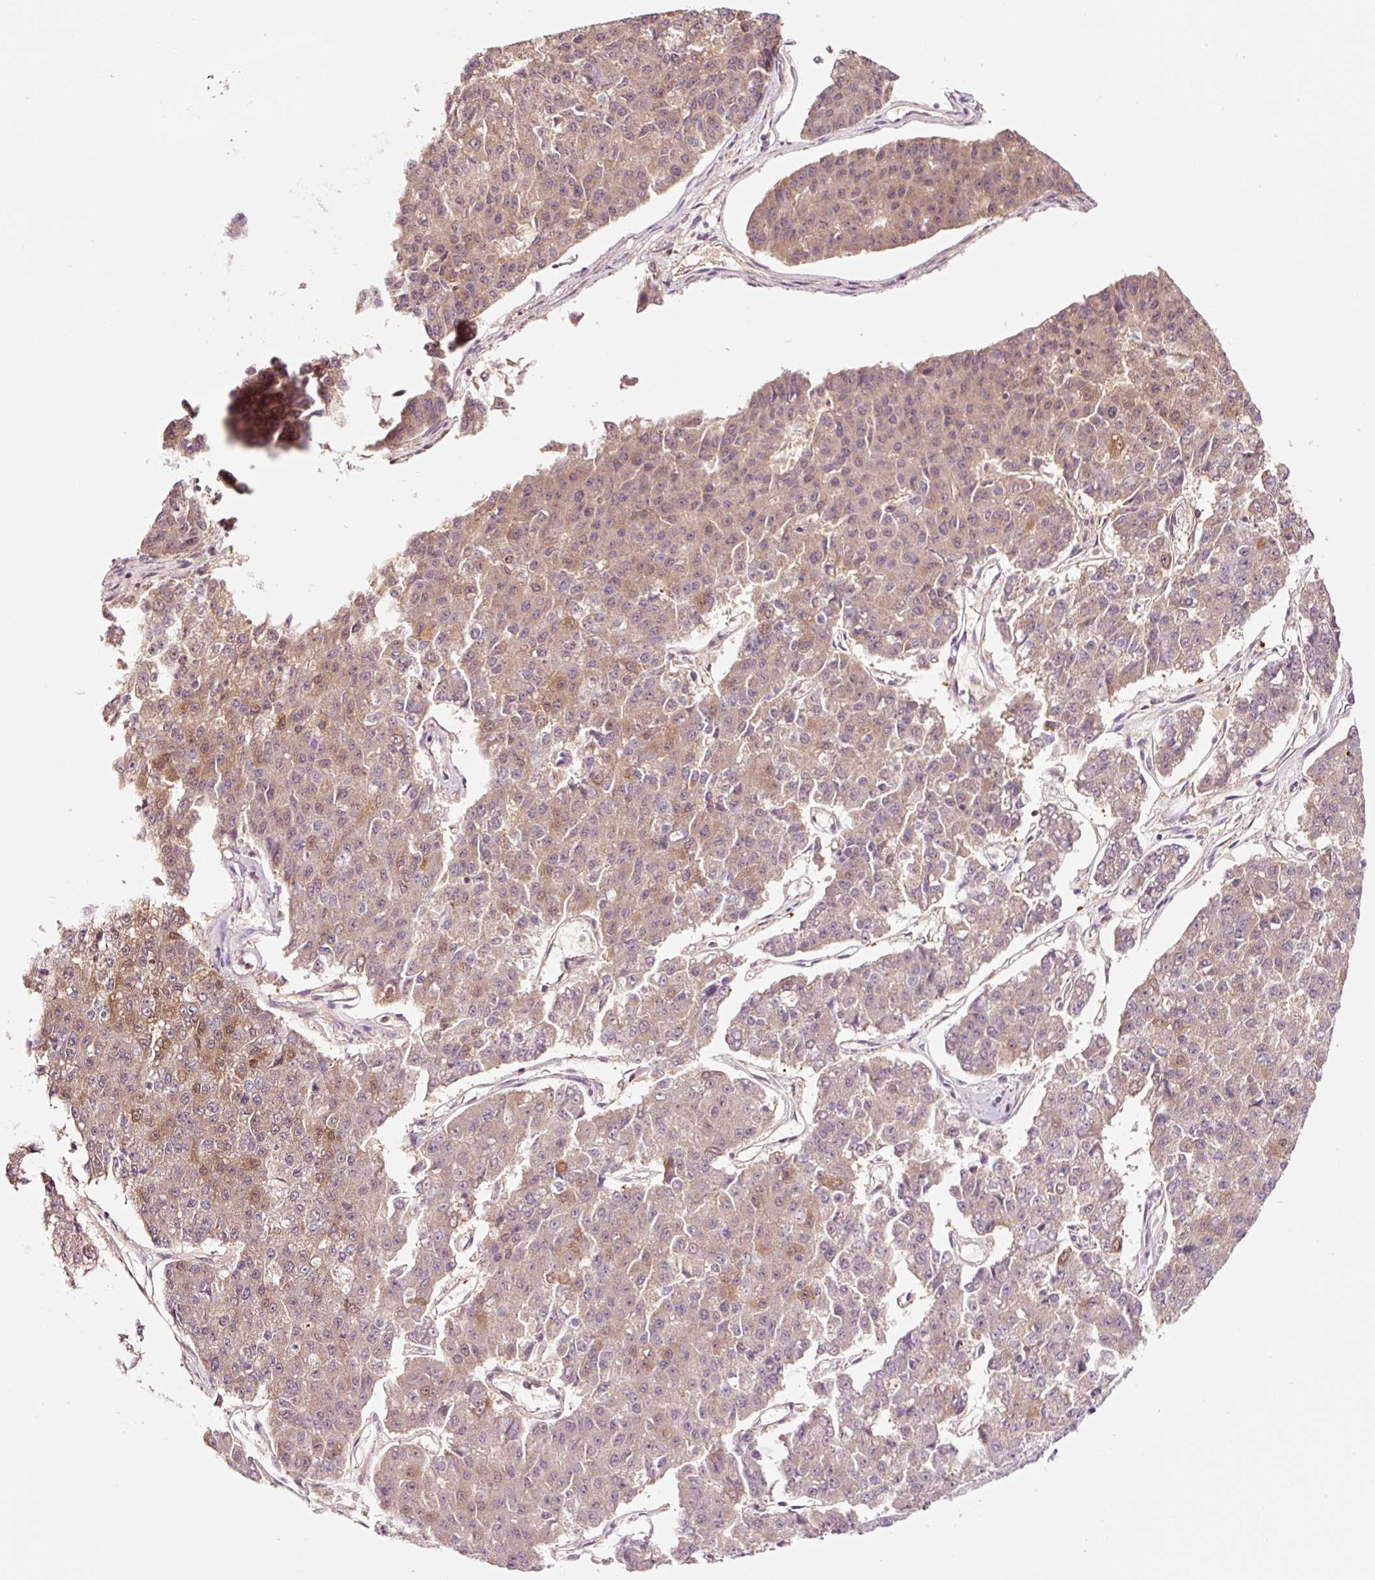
{"staining": {"intensity": "moderate", "quantity": "<25%", "location": "cytoplasmic/membranous"}, "tissue": "pancreatic cancer", "cell_type": "Tumor cells", "image_type": "cancer", "snomed": [{"axis": "morphology", "description": "Adenocarcinoma, NOS"}, {"axis": "topography", "description": "Pancreas"}], "caption": "Protein staining exhibits moderate cytoplasmic/membranous expression in approximately <25% of tumor cells in pancreatic cancer. (DAB (3,3'-diaminobenzidine) IHC with brightfield microscopy, high magnification).", "gene": "LDHAL6B", "patient": {"sex": "male", "age": 50}}